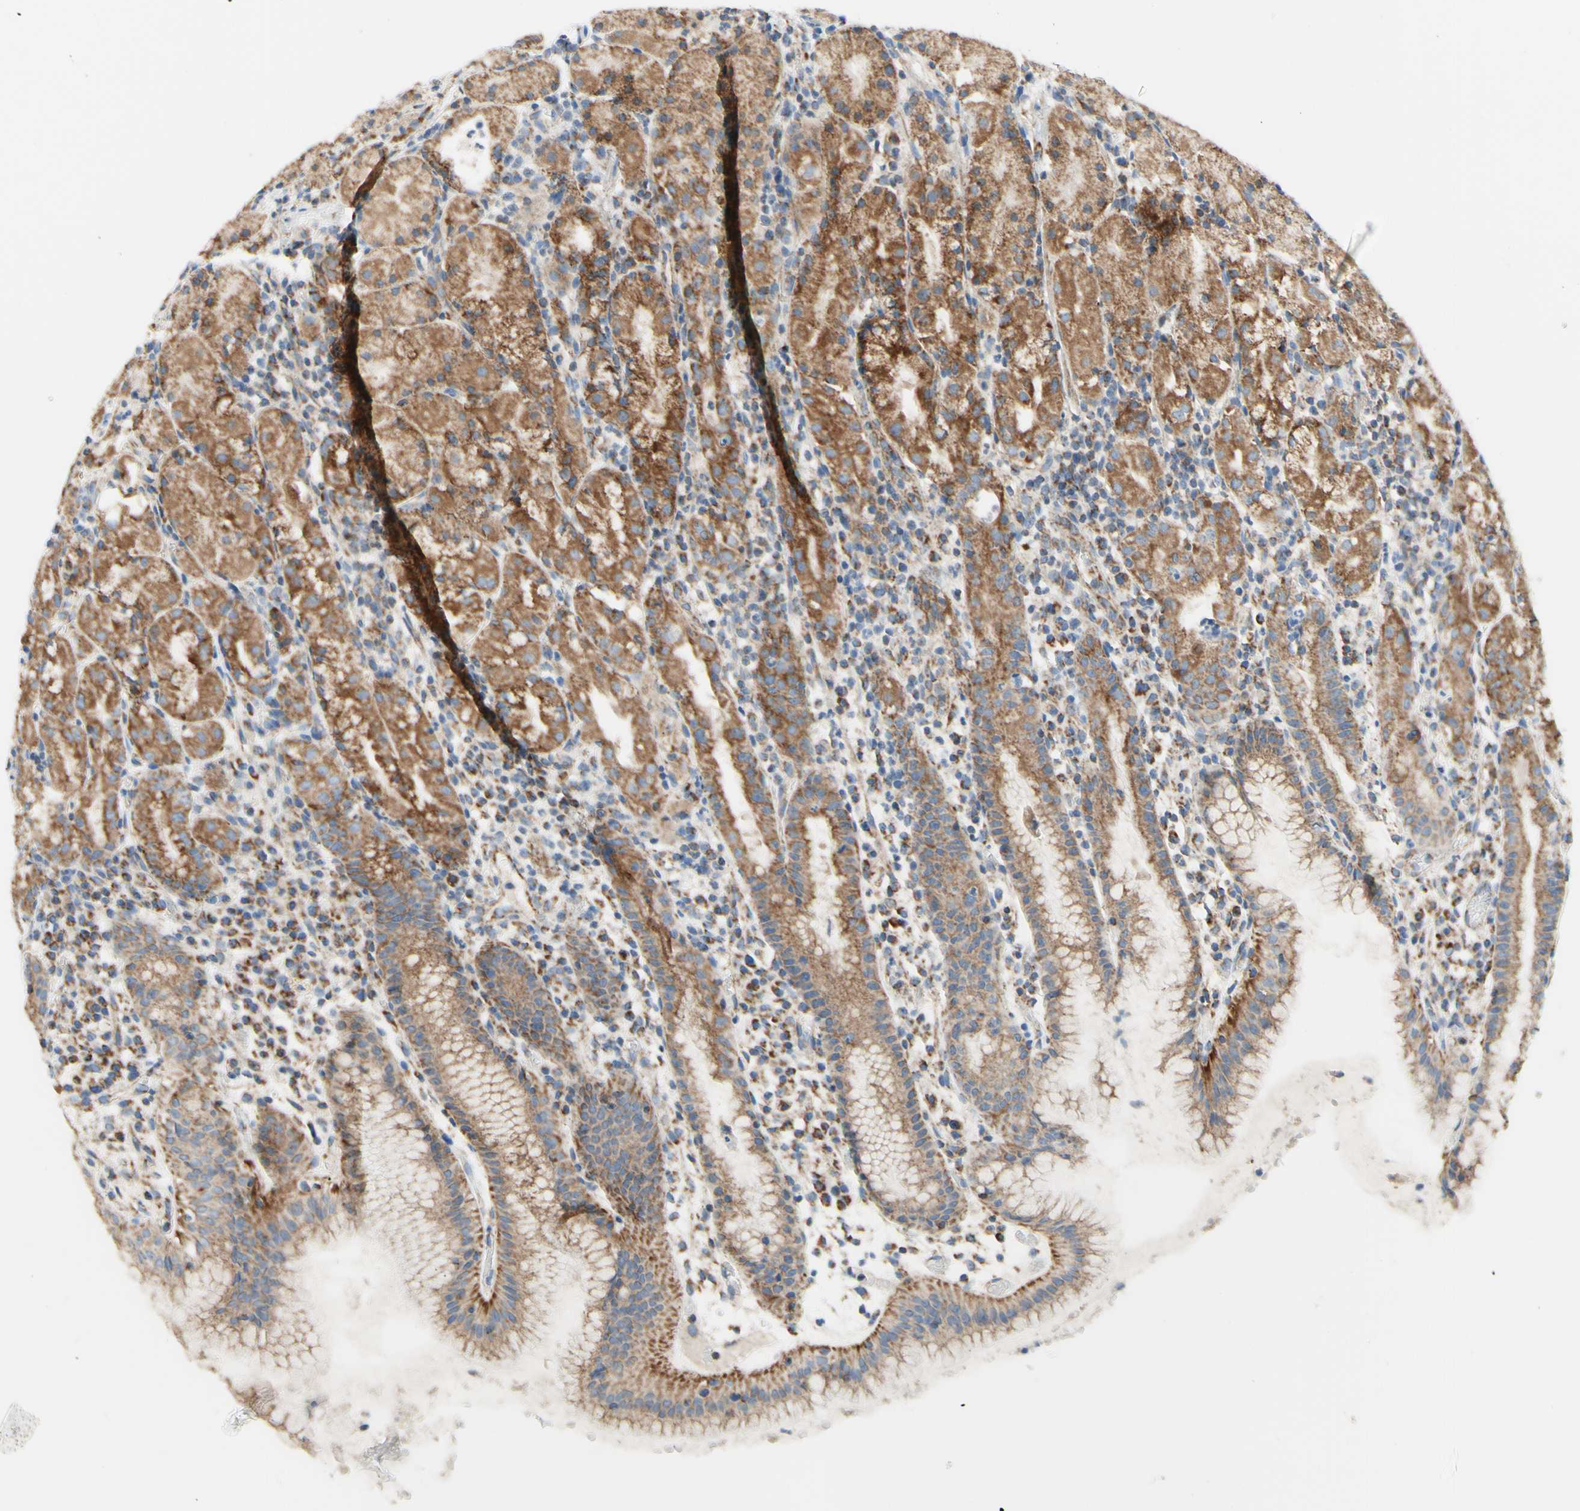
{"staining": {"intensity": "moderate", "quantity": ">75%", "location": "cytoplasmic/membranous"}, "tissue": "stomach", "cell_type": "Glandular cells", "image_type": "normal", "snomed": [{"axis": "morphology", "description": "Normal tissue, NOS"}, {"axis": "topography", "description": "Stomach"}, {"axis": "topography", "description": "Stomach, lower"}], "caption": "Stomach stained with DAB (3,3'-diaminobenzidine) immunohistochemistry (IHC) demonstrates medium levels of moderate cytoplasmic/membranous expression in approximately >75% of glandular cells.", "gene": "ARMC10", "patient": {"sex": "female", "age": 75}}